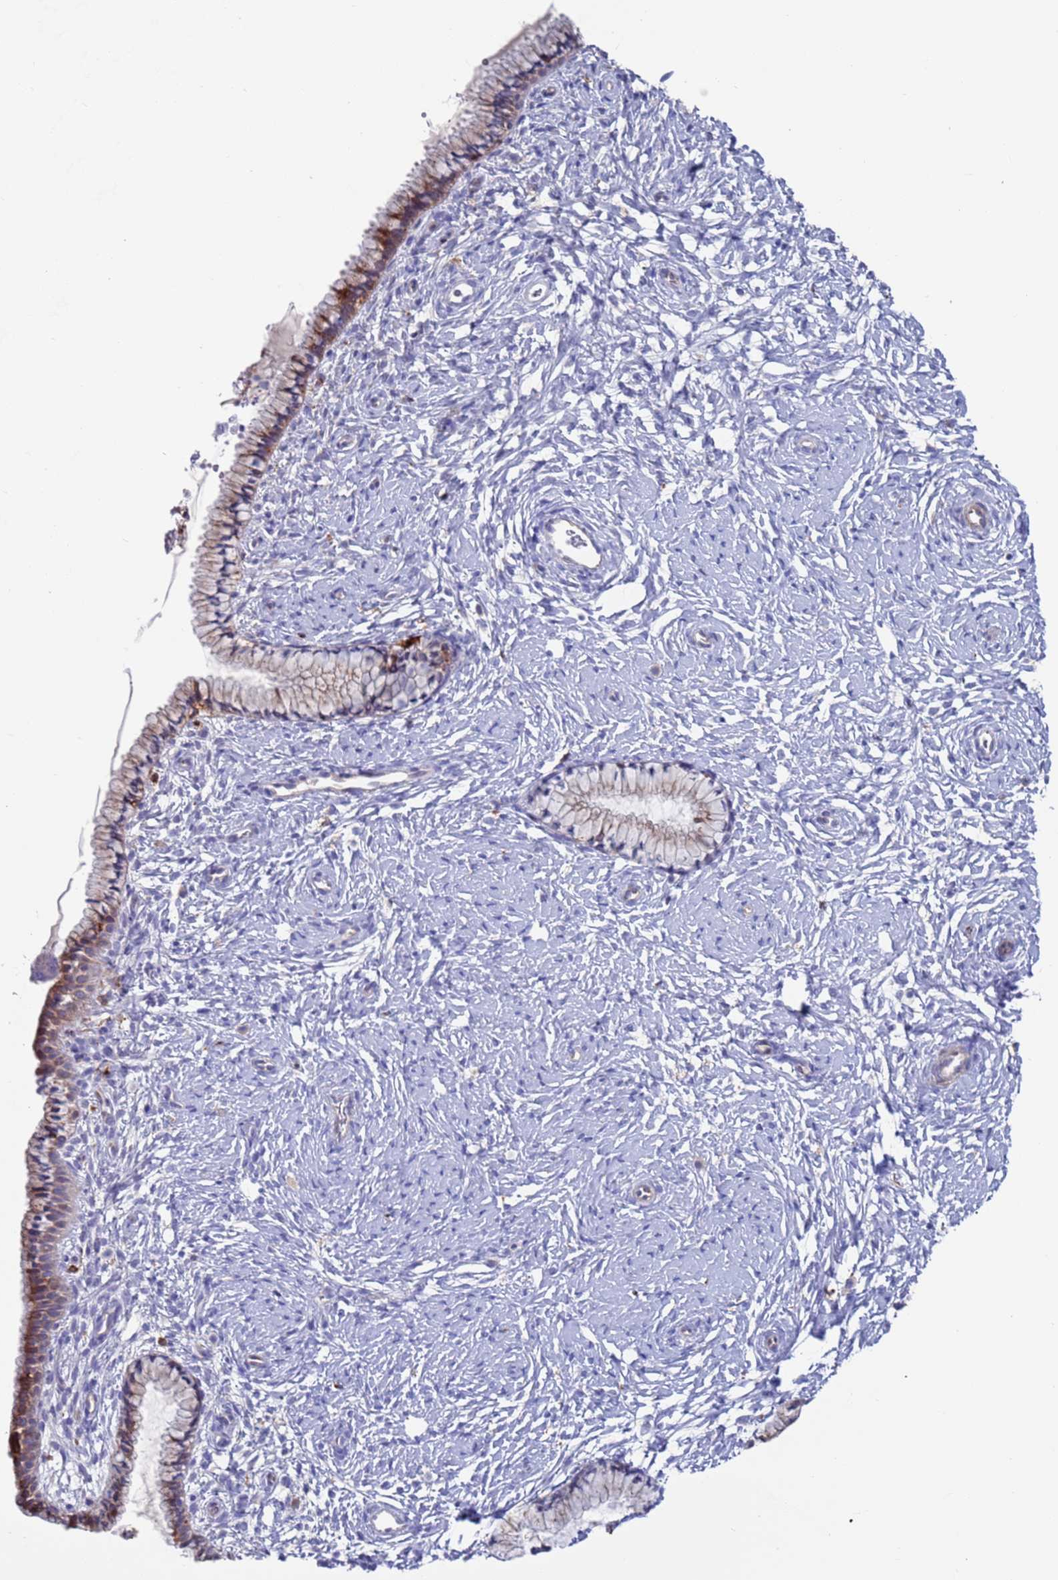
{"staining": {"intensity": "moderate", "quantity": ">75%", "location": "cytoplasmic/membranous"}, "tissue": "cervix", "cell_type": "Glandular cells", "image_type": "normal", "snomed": [{"axis": "morphology", "description": "Normal tissue, NOS"}, {"axis": "topography", "description": "Cervix"}], "caption": "An immunohistochemistry histopathology image of unremarkable tissue is shown. Protein staining in brown shows moderate cytoplasmic/membranous positivity in cervix within glandular cells. Using DAB (brown) and hematoxylin (blue) stains, captured at high magnification using brightfield microscopy.", "gene": "GREB1L", "patient": {"sex": "female", "age": 33}}